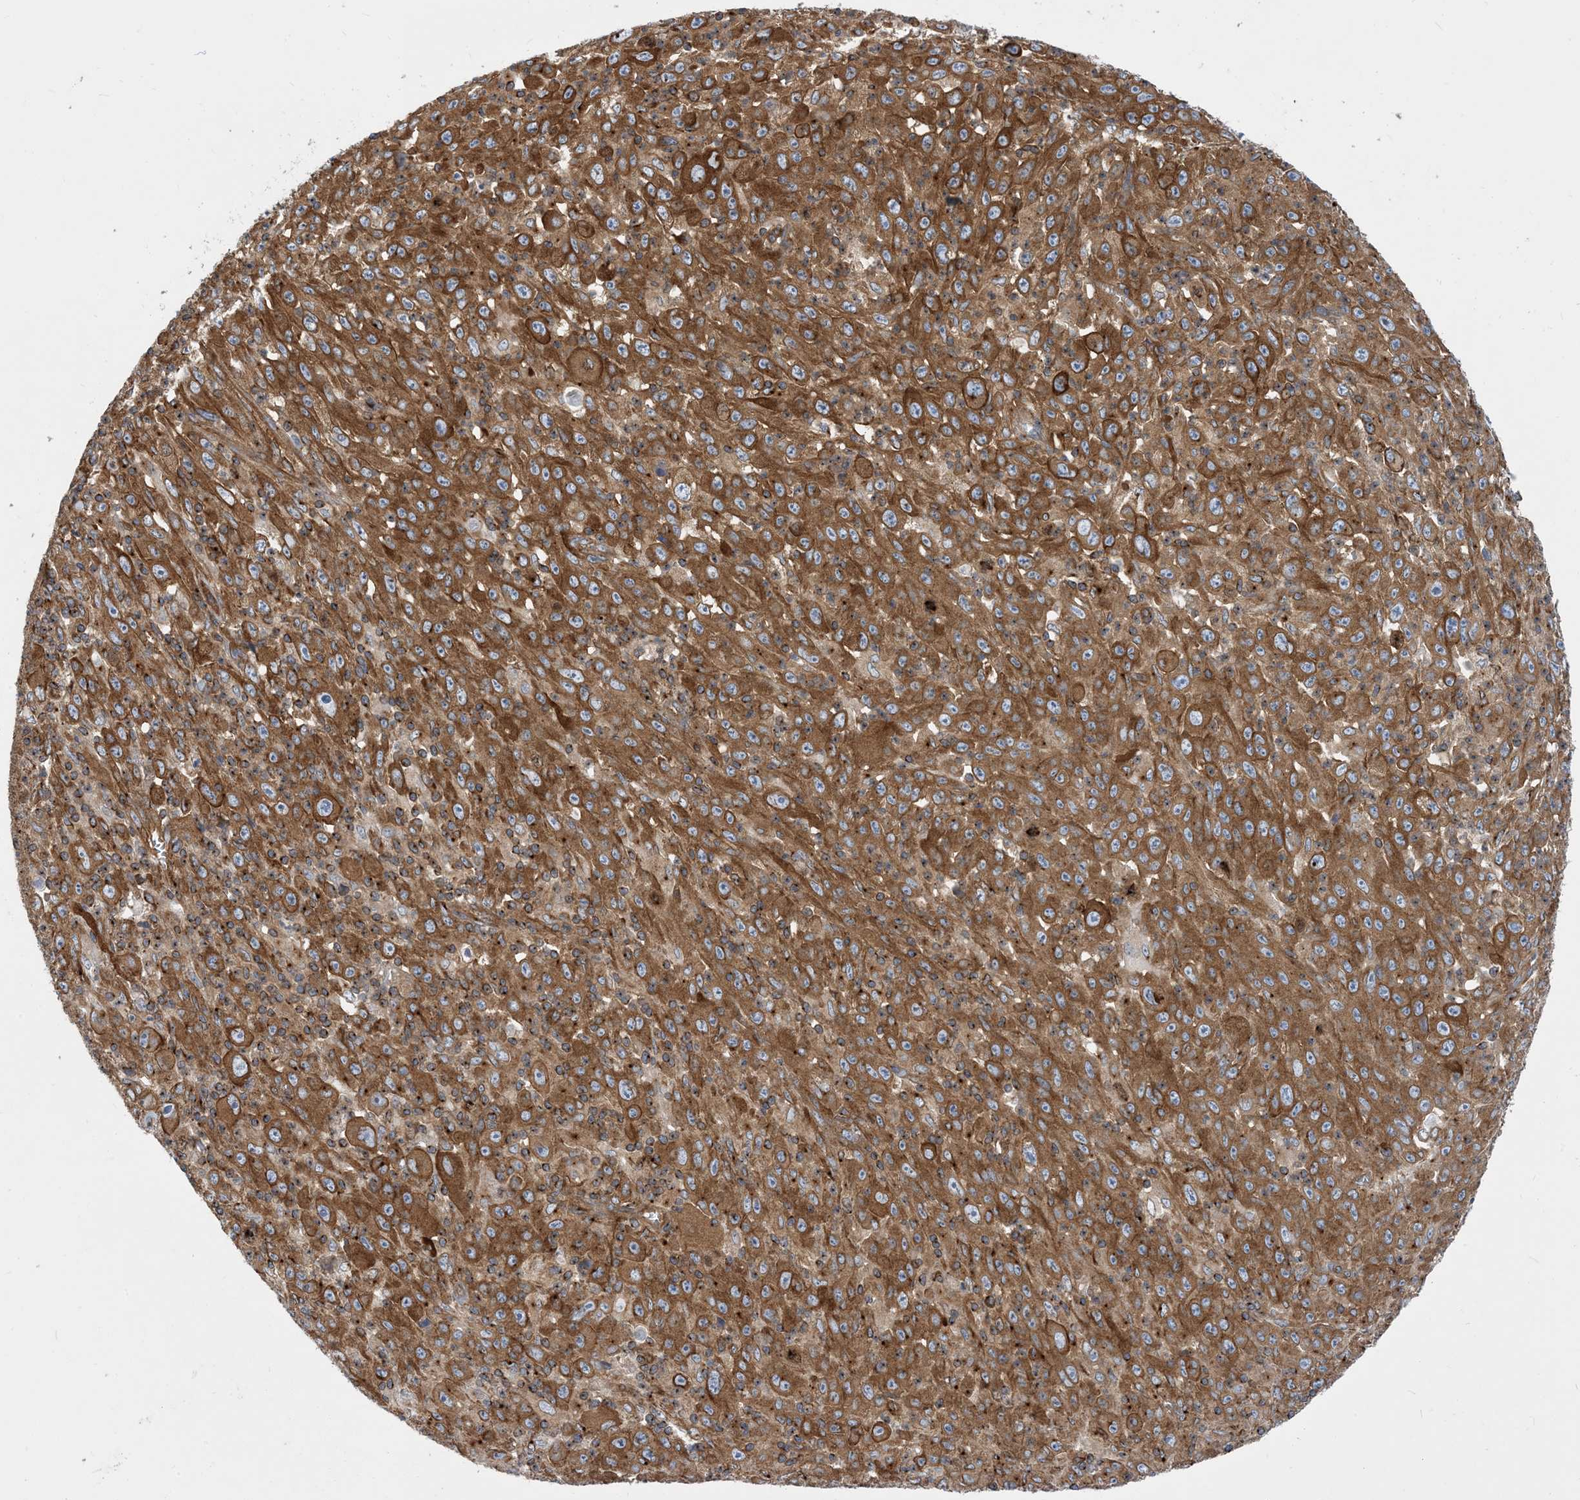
{"staining": {"intensity": "moderate", "quantity": ">75%", "location": "cytoplasmic/membranous"}, "tissue": "melanoma", "cell_type": "Tumor cells", "image_type": "cancer", "snomed": [{"axis": "morphology", "description": "Malignant melanoma, Metastatic site"}, {"axis": "topography", "description": "Skin"}], "caption": "This micrograph displays melanoma stained with IHC to label a protein in brown. The cytoplasmic/membranous of tumor cells show moderate positivity for the protein. Nuclei are counter-stained blue.", "gene": "DYNC1LI1", "patient": {"sex": "female", "age": 56}}